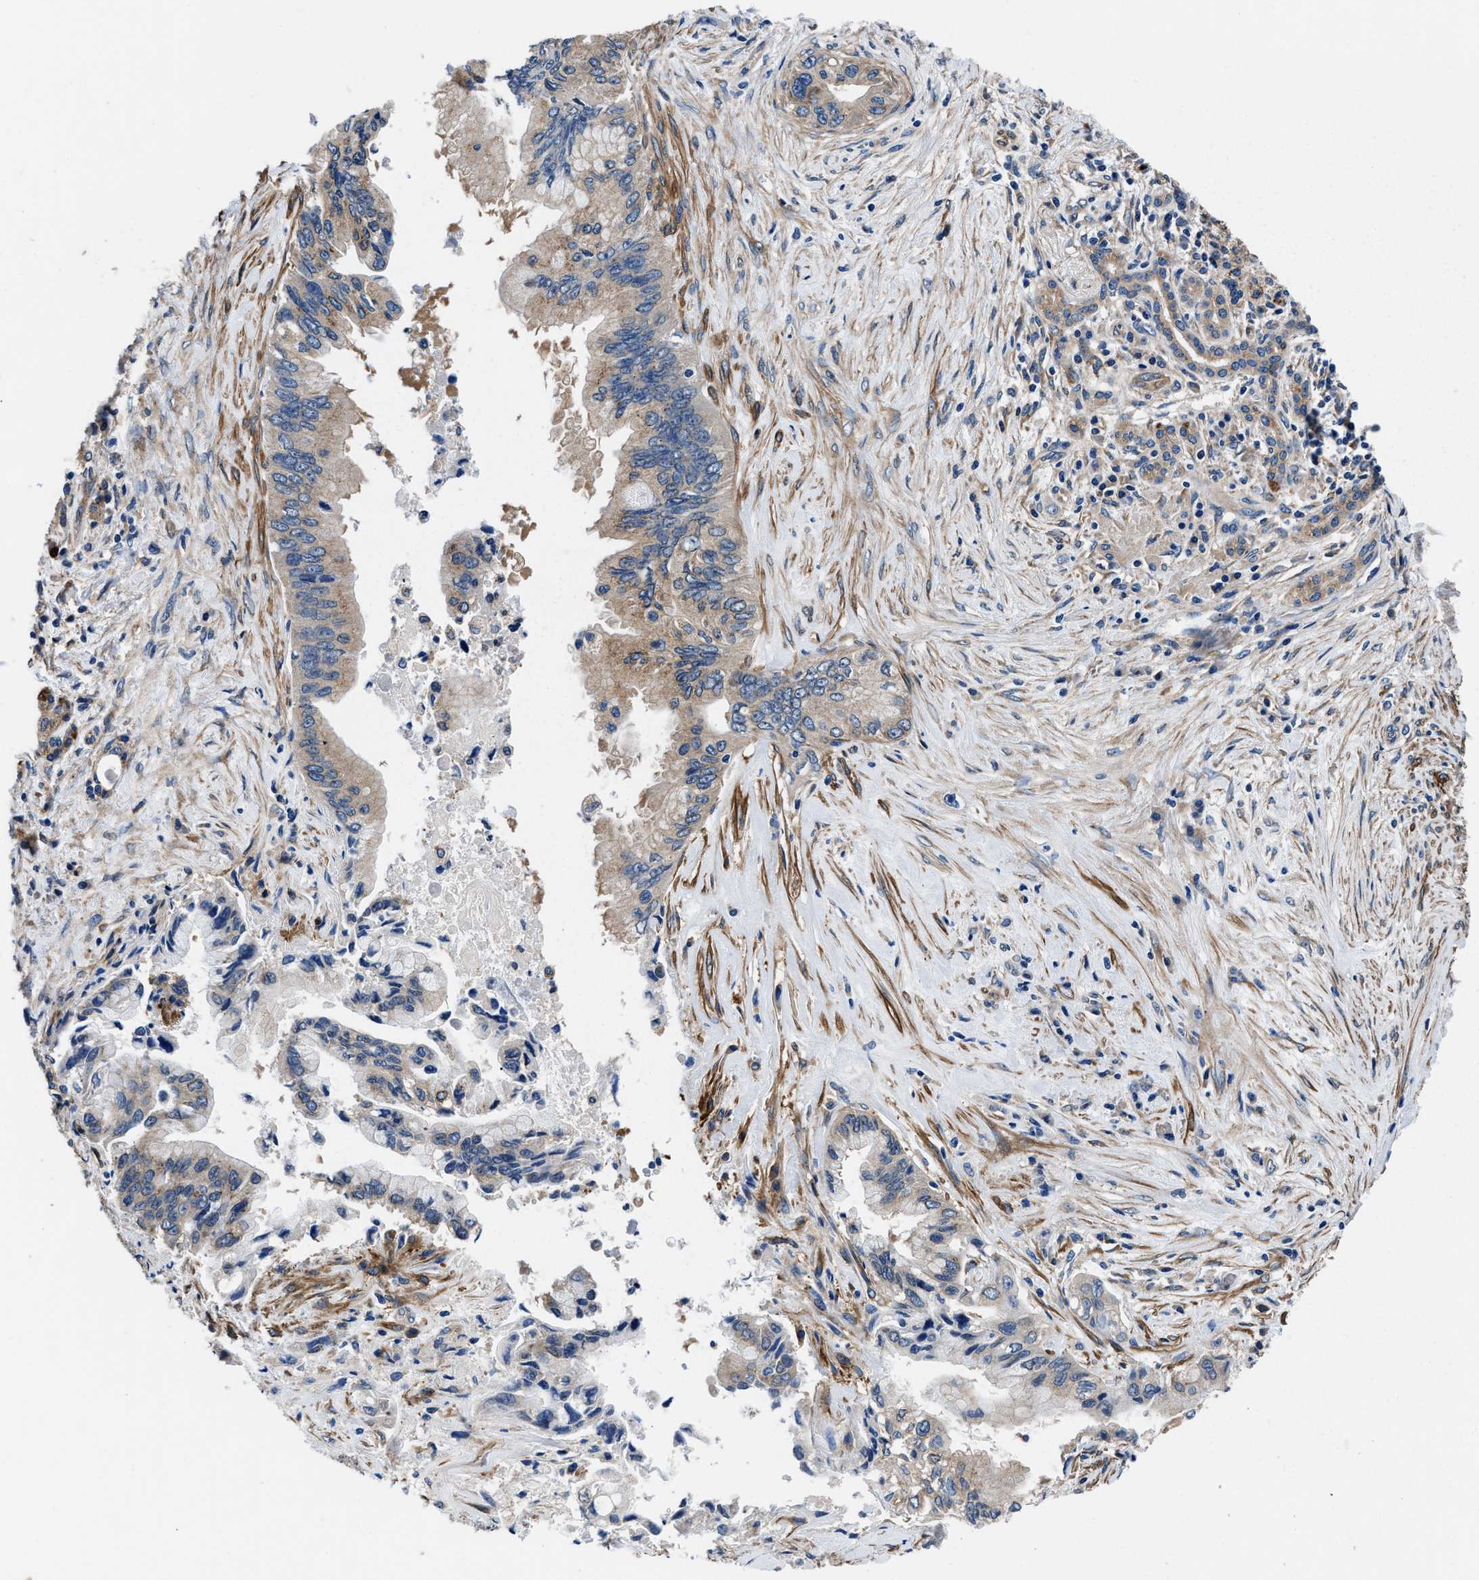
{"staining": {"intensity": "weak", "quantity": ">75%", "location": "cytoplasmic/membranous"}, "tissue": "pancreatic cancer", "cell_type": "Tumor cells", "image_type": "cancer", "snomed": [{"axis": "morphology", "description": "Adenocarcinoma, NOS"}, {"axis": "topography", "description": "Pancreas"}], "caption": "Pancreatic cancer (adenocarcinoma) was stained to show a protein in brown. There is low levels of weak cytoplasmic/membranous staining in approximately >75% of tumor cells.", "gene": "NEU1", "patient": {"sex": "female", "age": 73}}